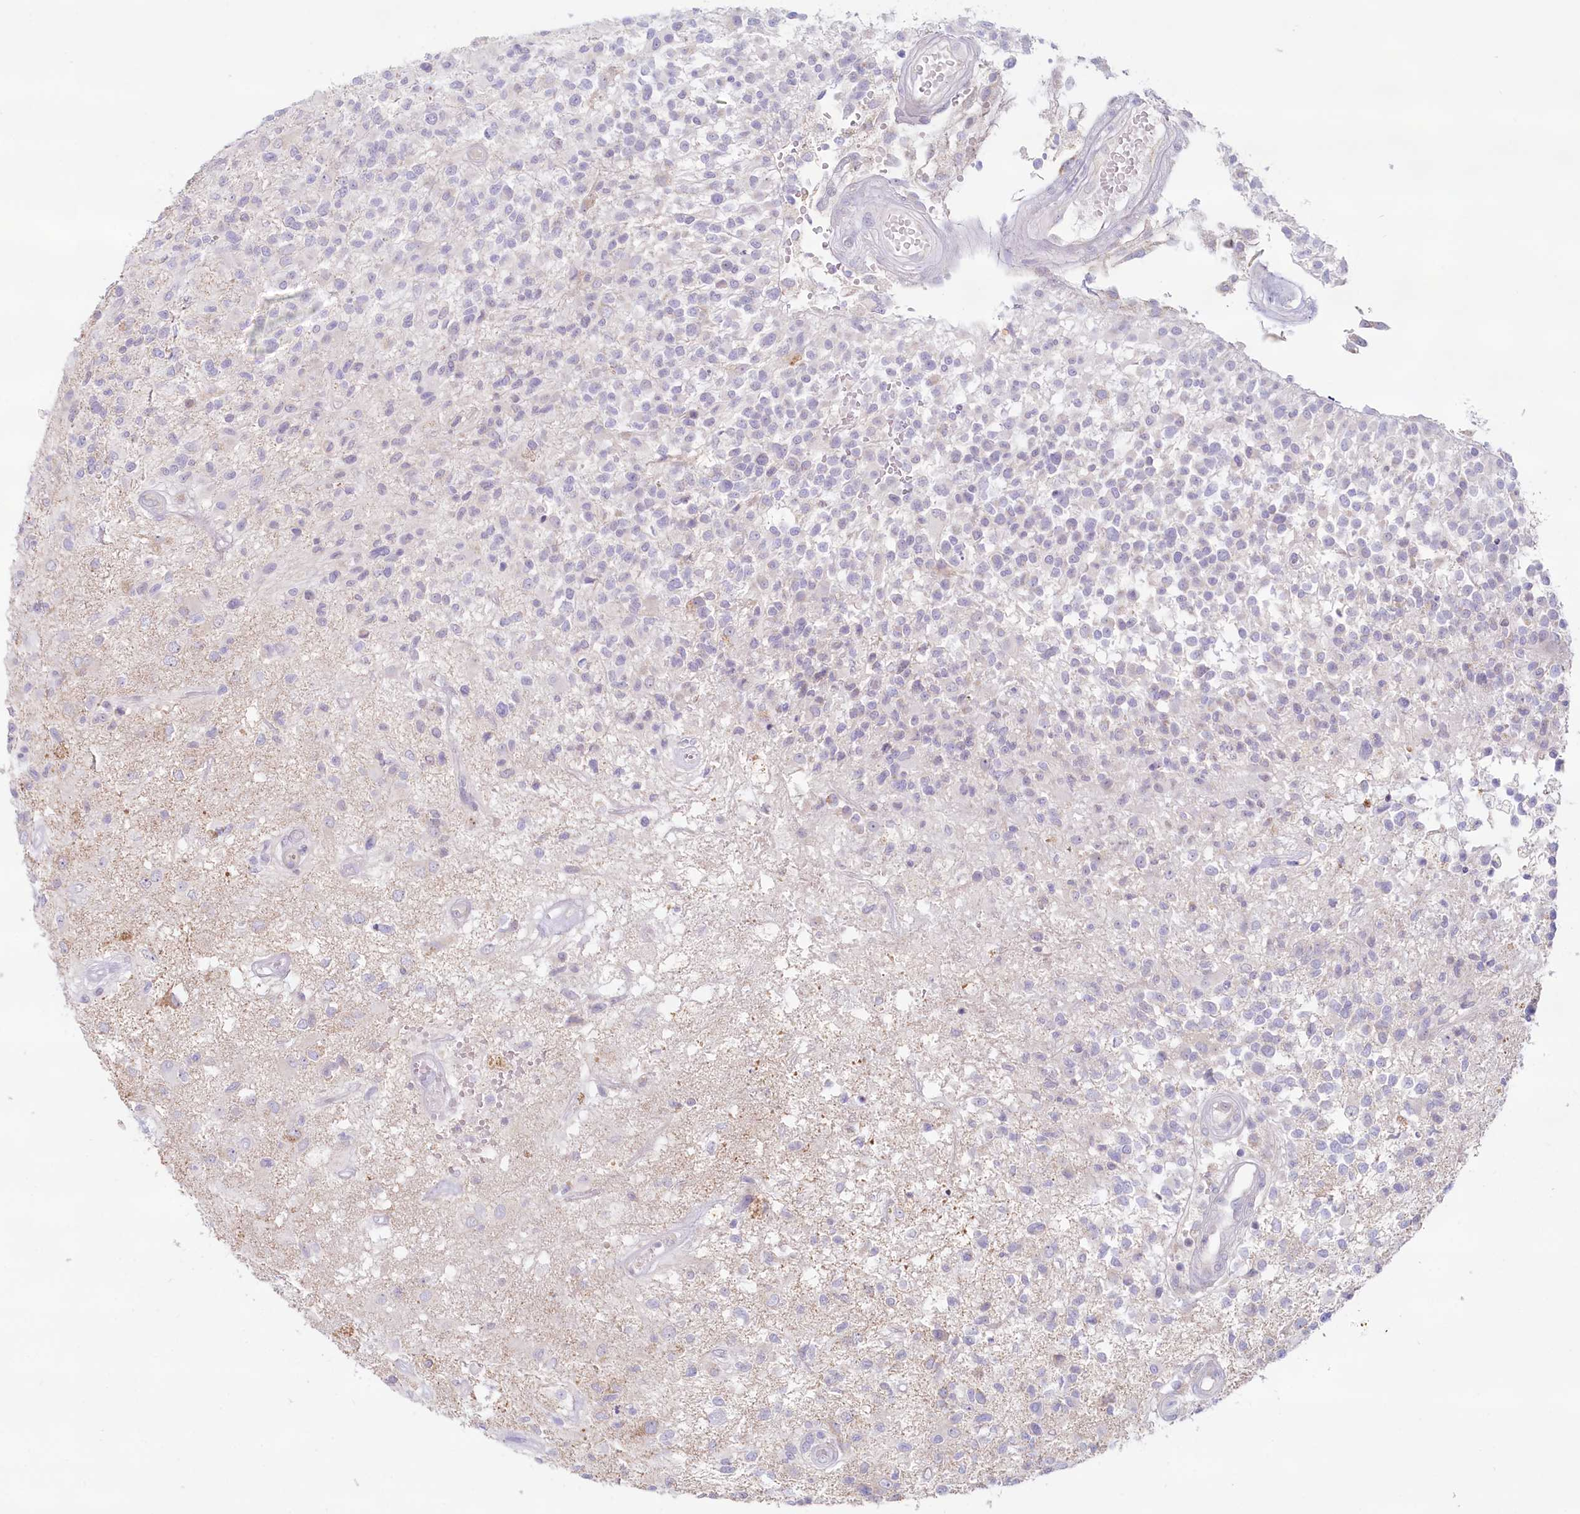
{"staining": {"intensity": "negative", "quantity": "none", "location": "none"}, "tissue": "glioma", "cell_type": "Tumor cells", "image_type": "cancer", "snomed": [{"axis": "morphology", "description": "Glioma, malignant, High grade"}, {"axis": "morphology", "description": "Glioblastoma, NOS"}, {"axis": "topography", "description": "Brain"}], "caption": "Immunohistochemistry of glioblastoma reveals no expression in tumor cells.", "gene": "PSAPL1", "patient": {"sex": "male", "age": 60}}